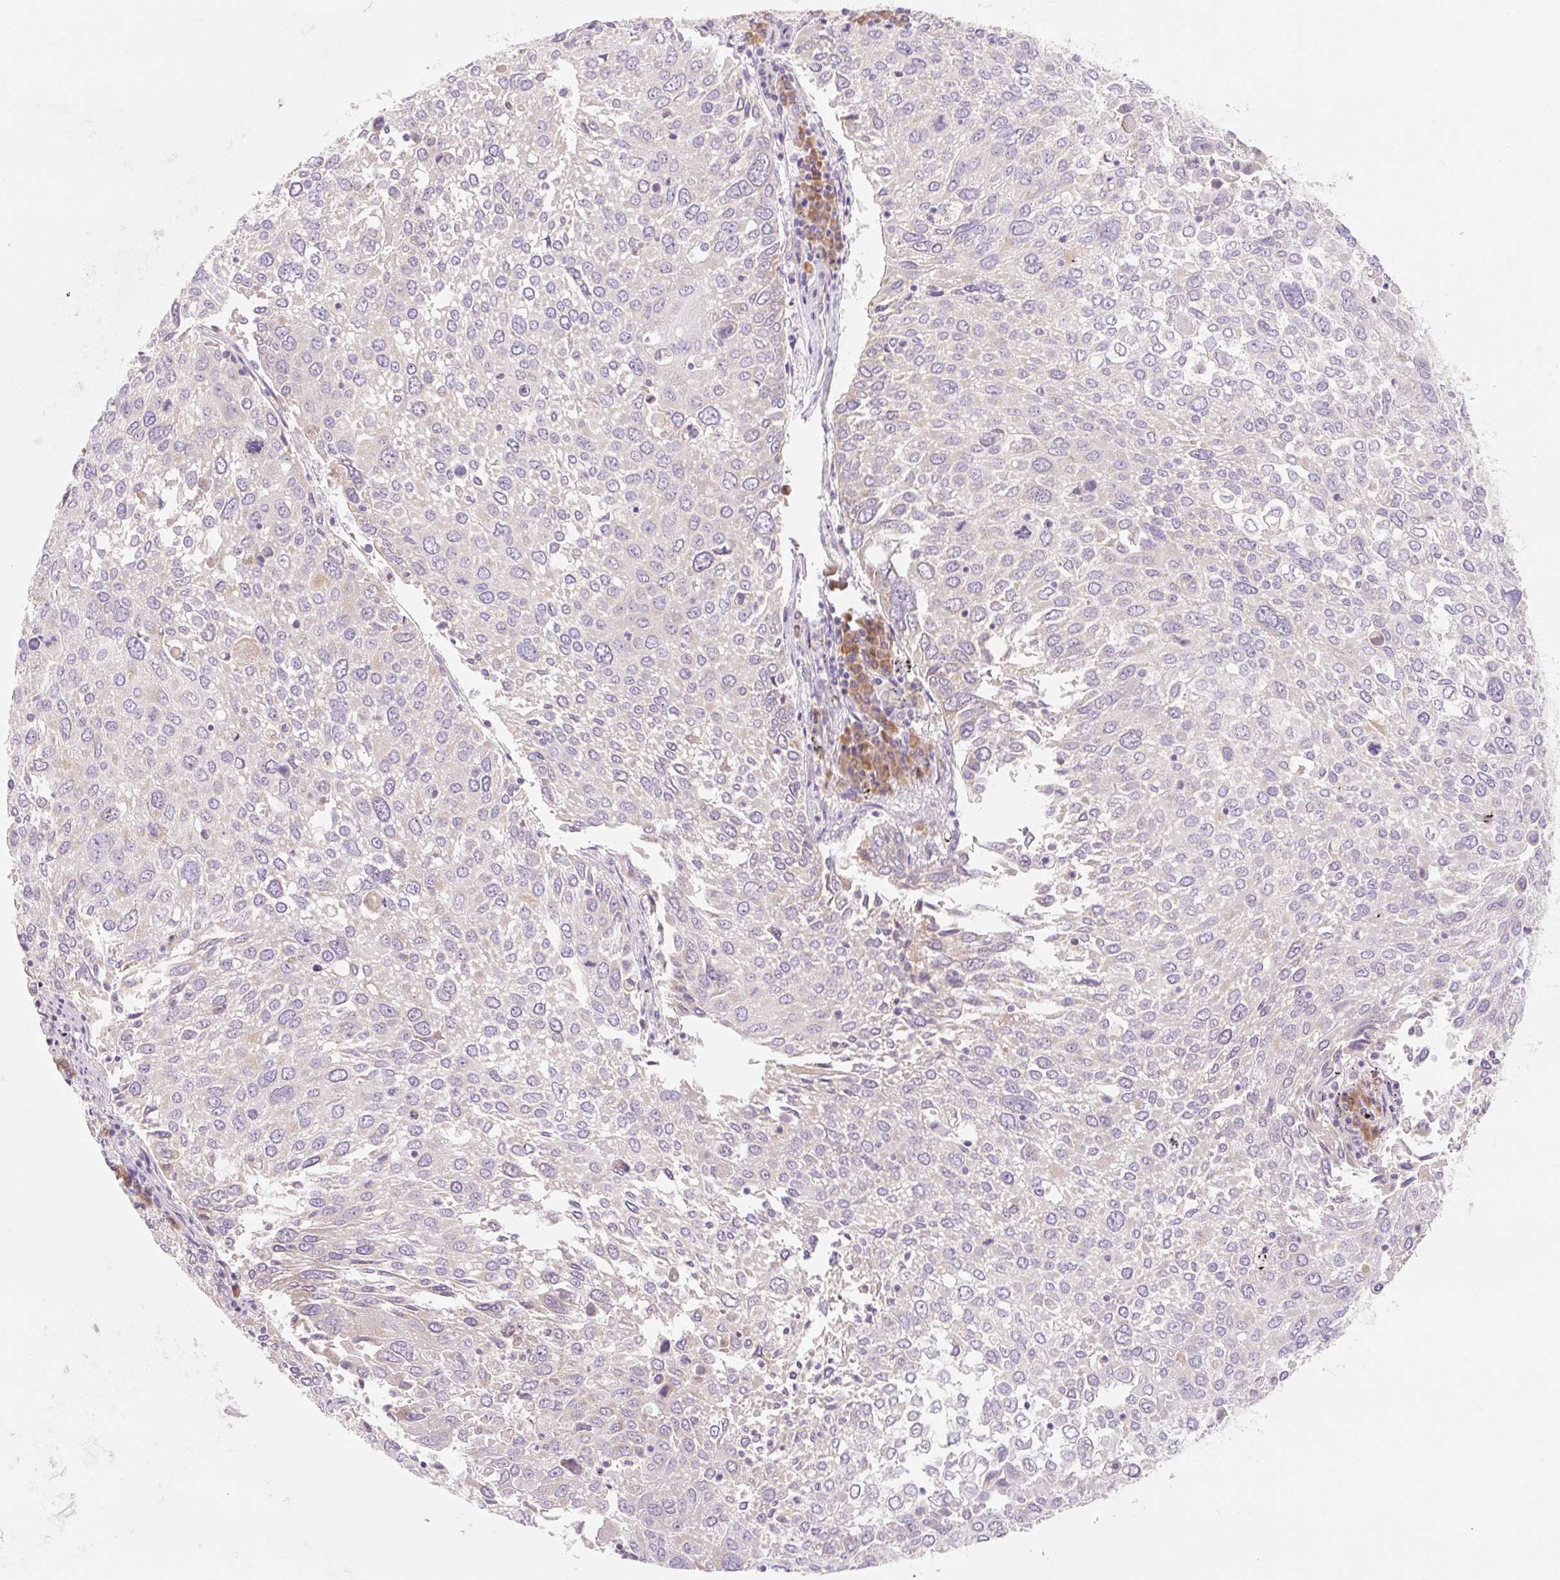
{"staining": {"intensity": "negative", "quantity": "none", "location": "none"}, "tissue": "lung cancer", "cell_type": "Tumor cells", "image_type": "cancer", "snomed": [{"axis": "morphology", "description": "Squamous cell carcinoma, NOS"}, {"axis": "topography", "description": "Lung"}], "caption": "Human lung cancer (squamous cell carcinoma) stained for a protein using immunohistochemistry displays no staining in tumor cells.", "gene": "MYO1D", "patient": {"sex": "male", "age": 65}}